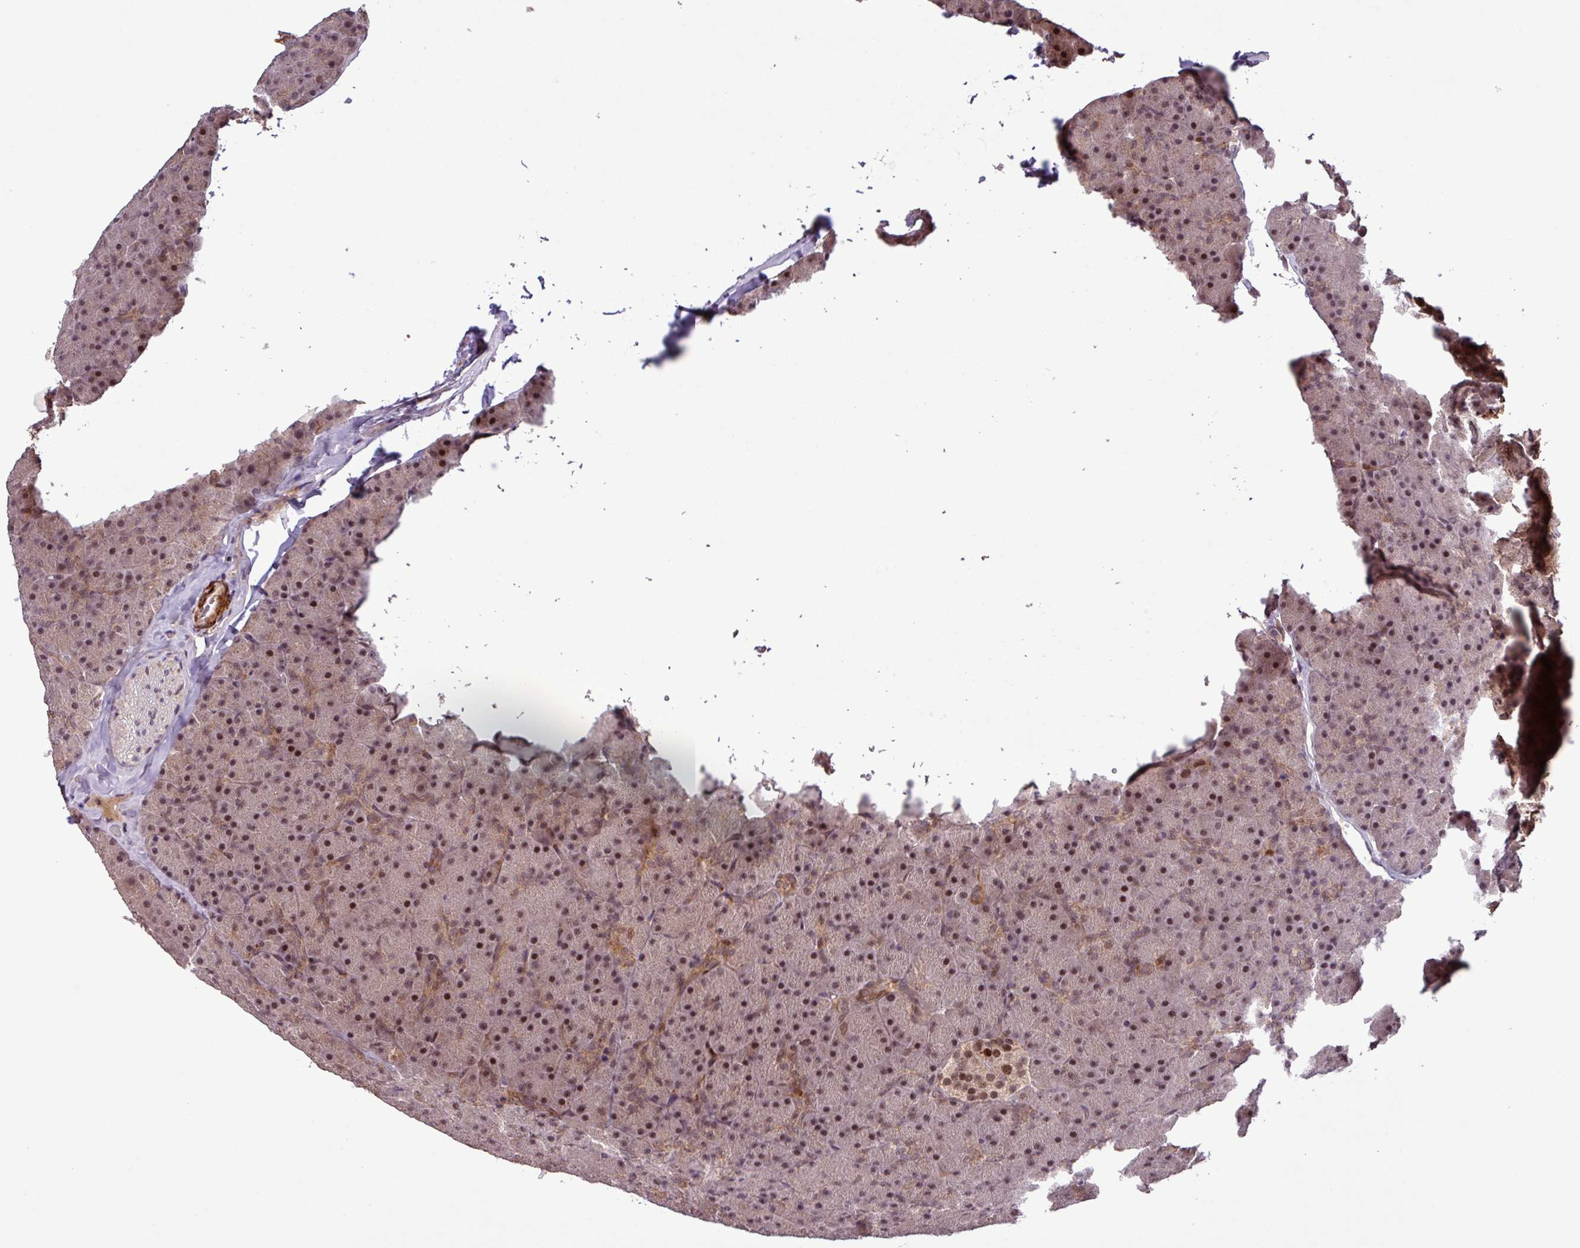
{"staining": {"intensity": "moderate", "quantity": ">75%", "location": "nuclear"}, "tissue": "pancreas", "cell_type": "Exocrine glandular cells", "image_type": "normal", "snomed": [{"axis": "morphology", "description": "Normal tissue, NOS"}, {"axis": "topography", "description": "Pancreas"}], "caption": "Immunohistochemical staining of normal human pancreas reveals medium levels of moderate nuclear positivity in about >75% of exocrine glandular cells.", "gene": "SLC22A24", "patient": {"sex": "male", "age": 36}}